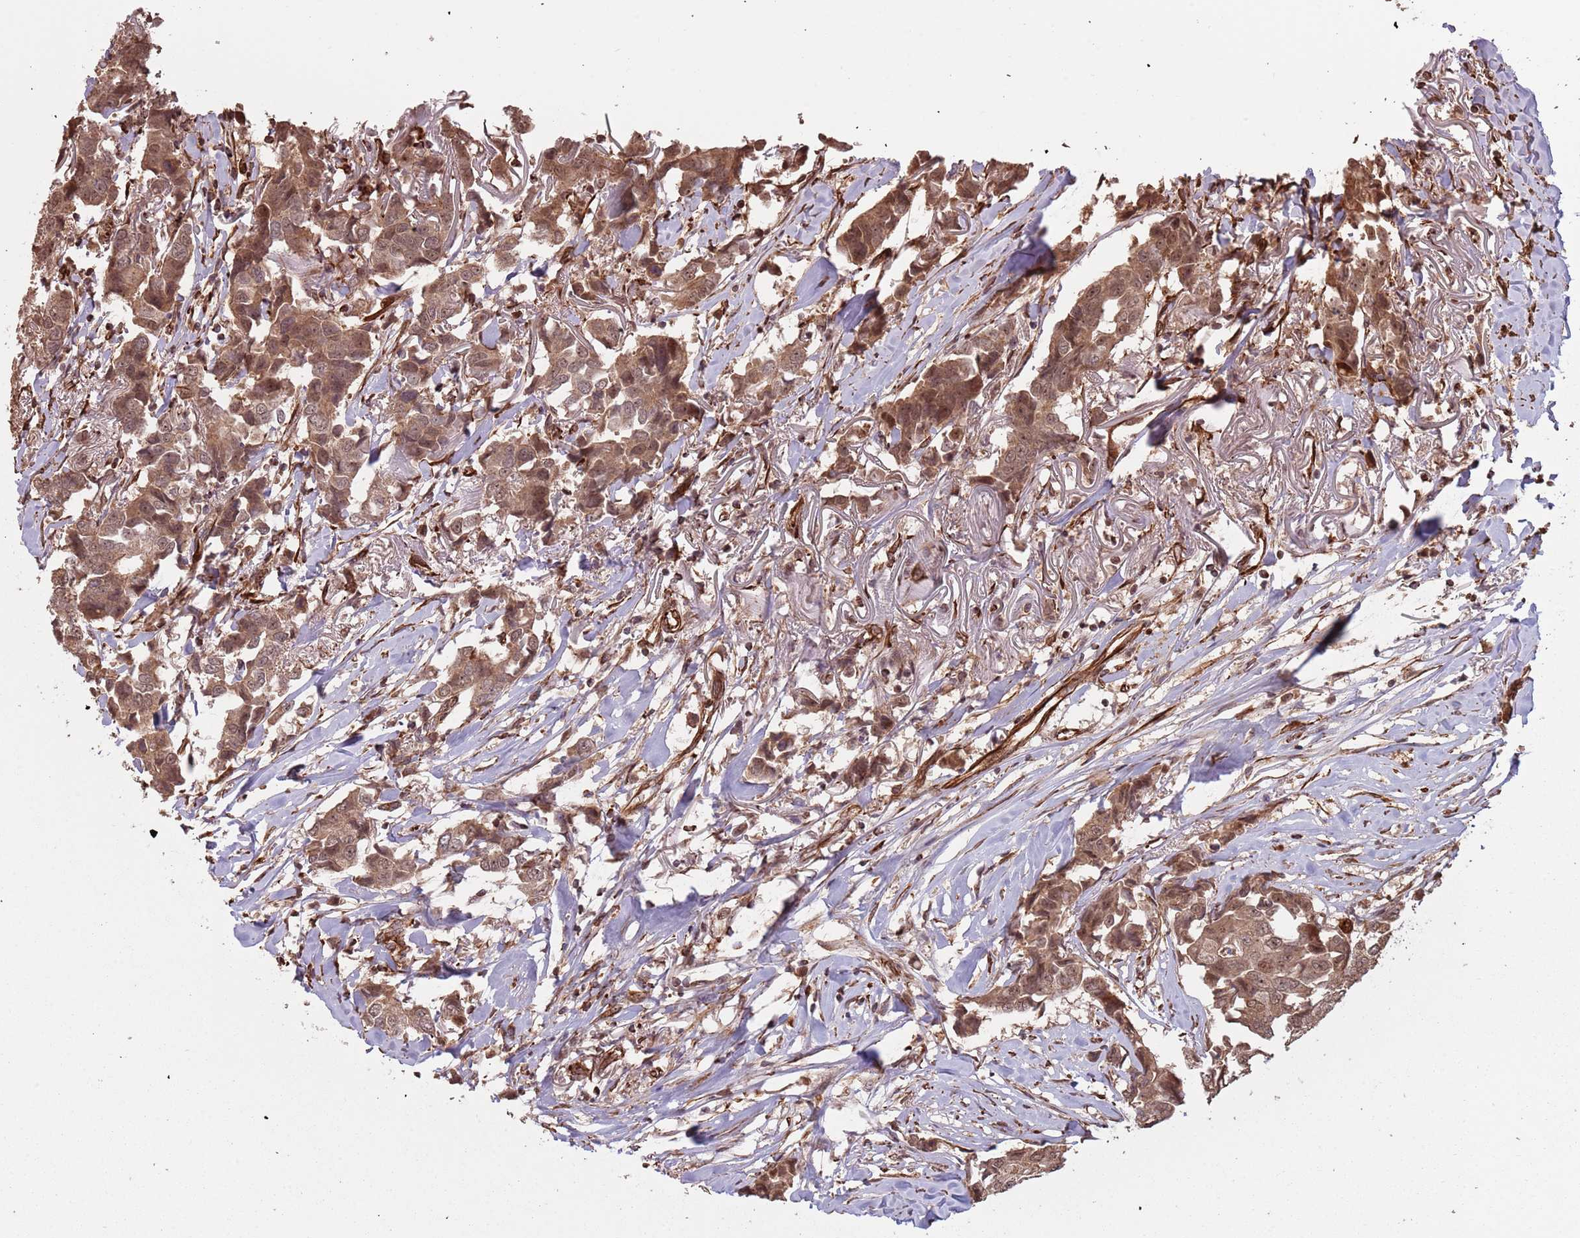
{"staining": {"intensity": "moderate", "quantity": ">75%", "location": "cytoplasmic/membranous,nuclear"}, "tissue": "breast cancer", "cell_type": "Tumor cells", "image_type": "cancer", "snomed": [{"axis": "morphology", "description": "Duct carcinoma"}, {"axis": "topography", "description": "Breast"}], "caption": "Moderate cytoplasmic/membranous and nuclear expression for a protein is seen in about >75% of tumor cells of breast cancer using IHC.", "gene": "ADAMTS3", "patient": {"sex": "female", "age": 80}}